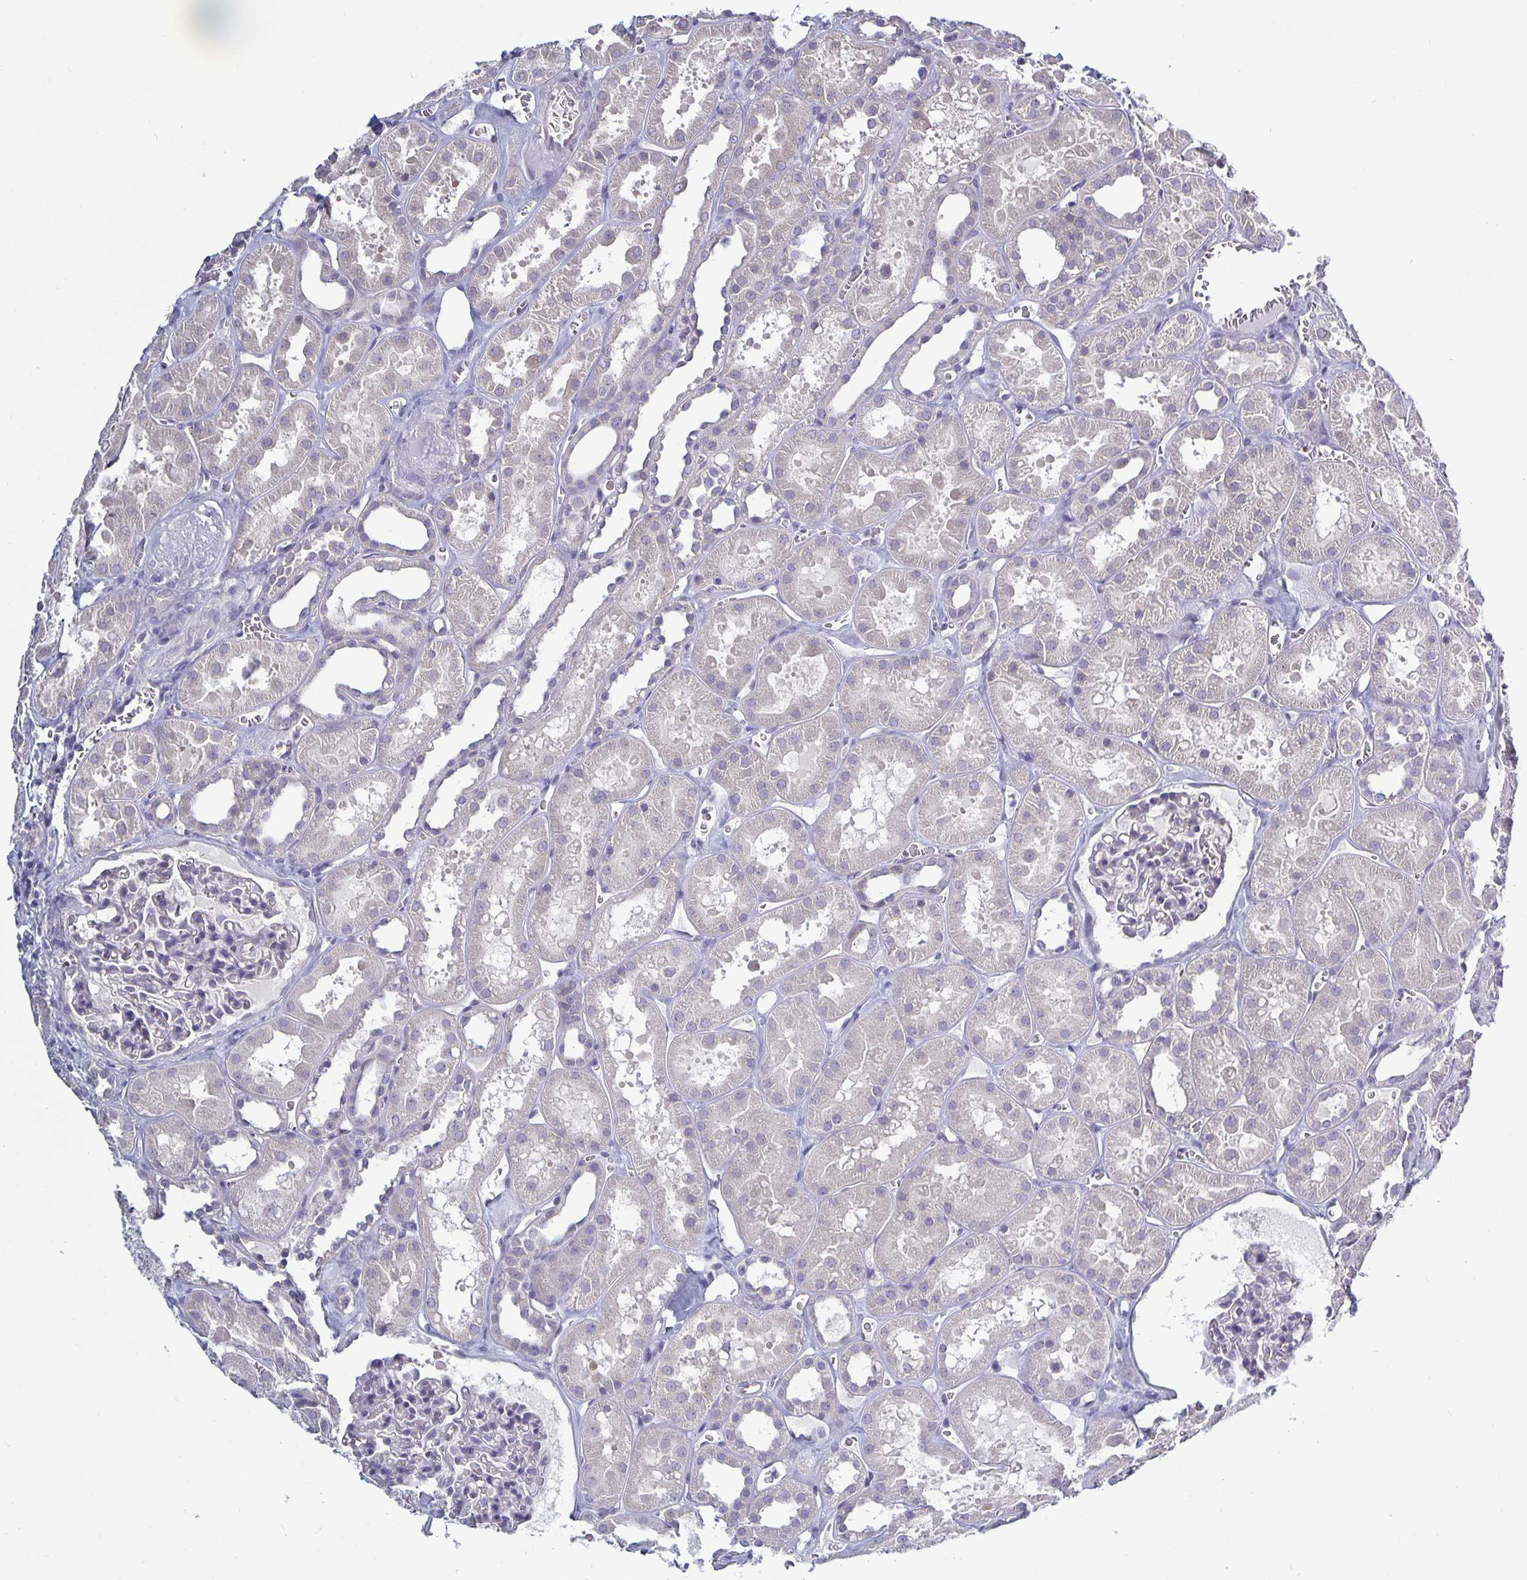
{"staining": {"intensity": "negative", "quantity": "none", "location": "none"}, "tissue": "kidney", "cell_type": "Cells in glomeruli", "image_type": "normal", "snomed": [{"axis": "morphology", "description": "Normal tissue, NOS"}, {"axis": "topography", "description": "Kidney"}], "caption": "DAB immunohistochemical staining of normal human kidney reveals no significant positivity in cells in glomeruli.", "gene": "PLCB3", "patient": {"sex": "female", "age": 41}}